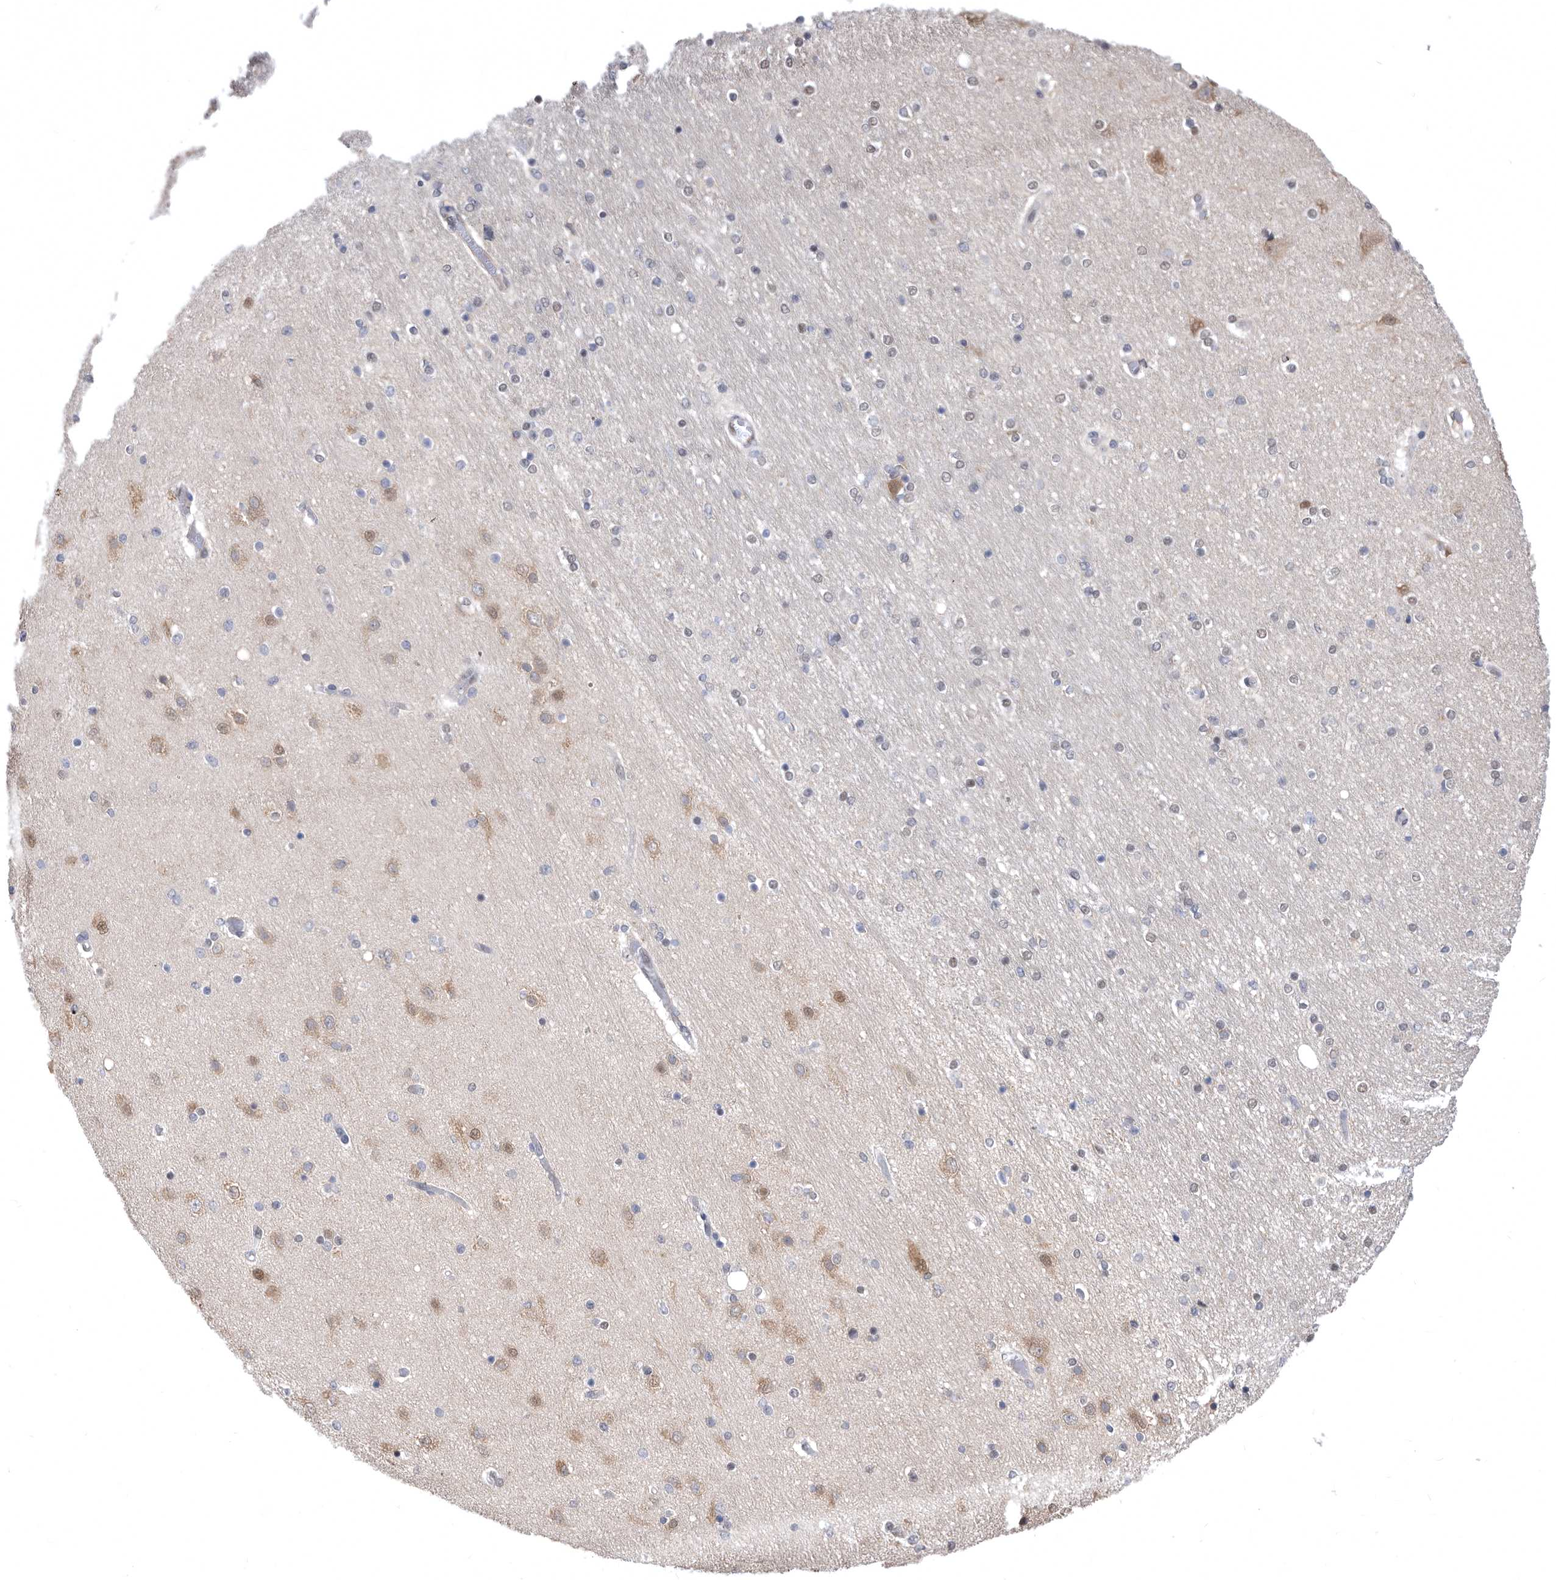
{"staining": {"intensity": "negative", "quantity": "none", "location": "none"}, "tissue": "hippocampus", "cell_type": "Glial cells", "image_type": "normal", "snomed": [{"axis": "morphology", "description": "Normal tissue, NOS"}, {"axis": "topography", "description": "Hippocampus"}], "caption": "An immunohistochemistry (IHC) micrograph of unremarkable hippocampus is shown. There is no staining in glial cells of hippocampus.", "gene": "CCT4", "patient": {"sex": "female", "age": 54}}